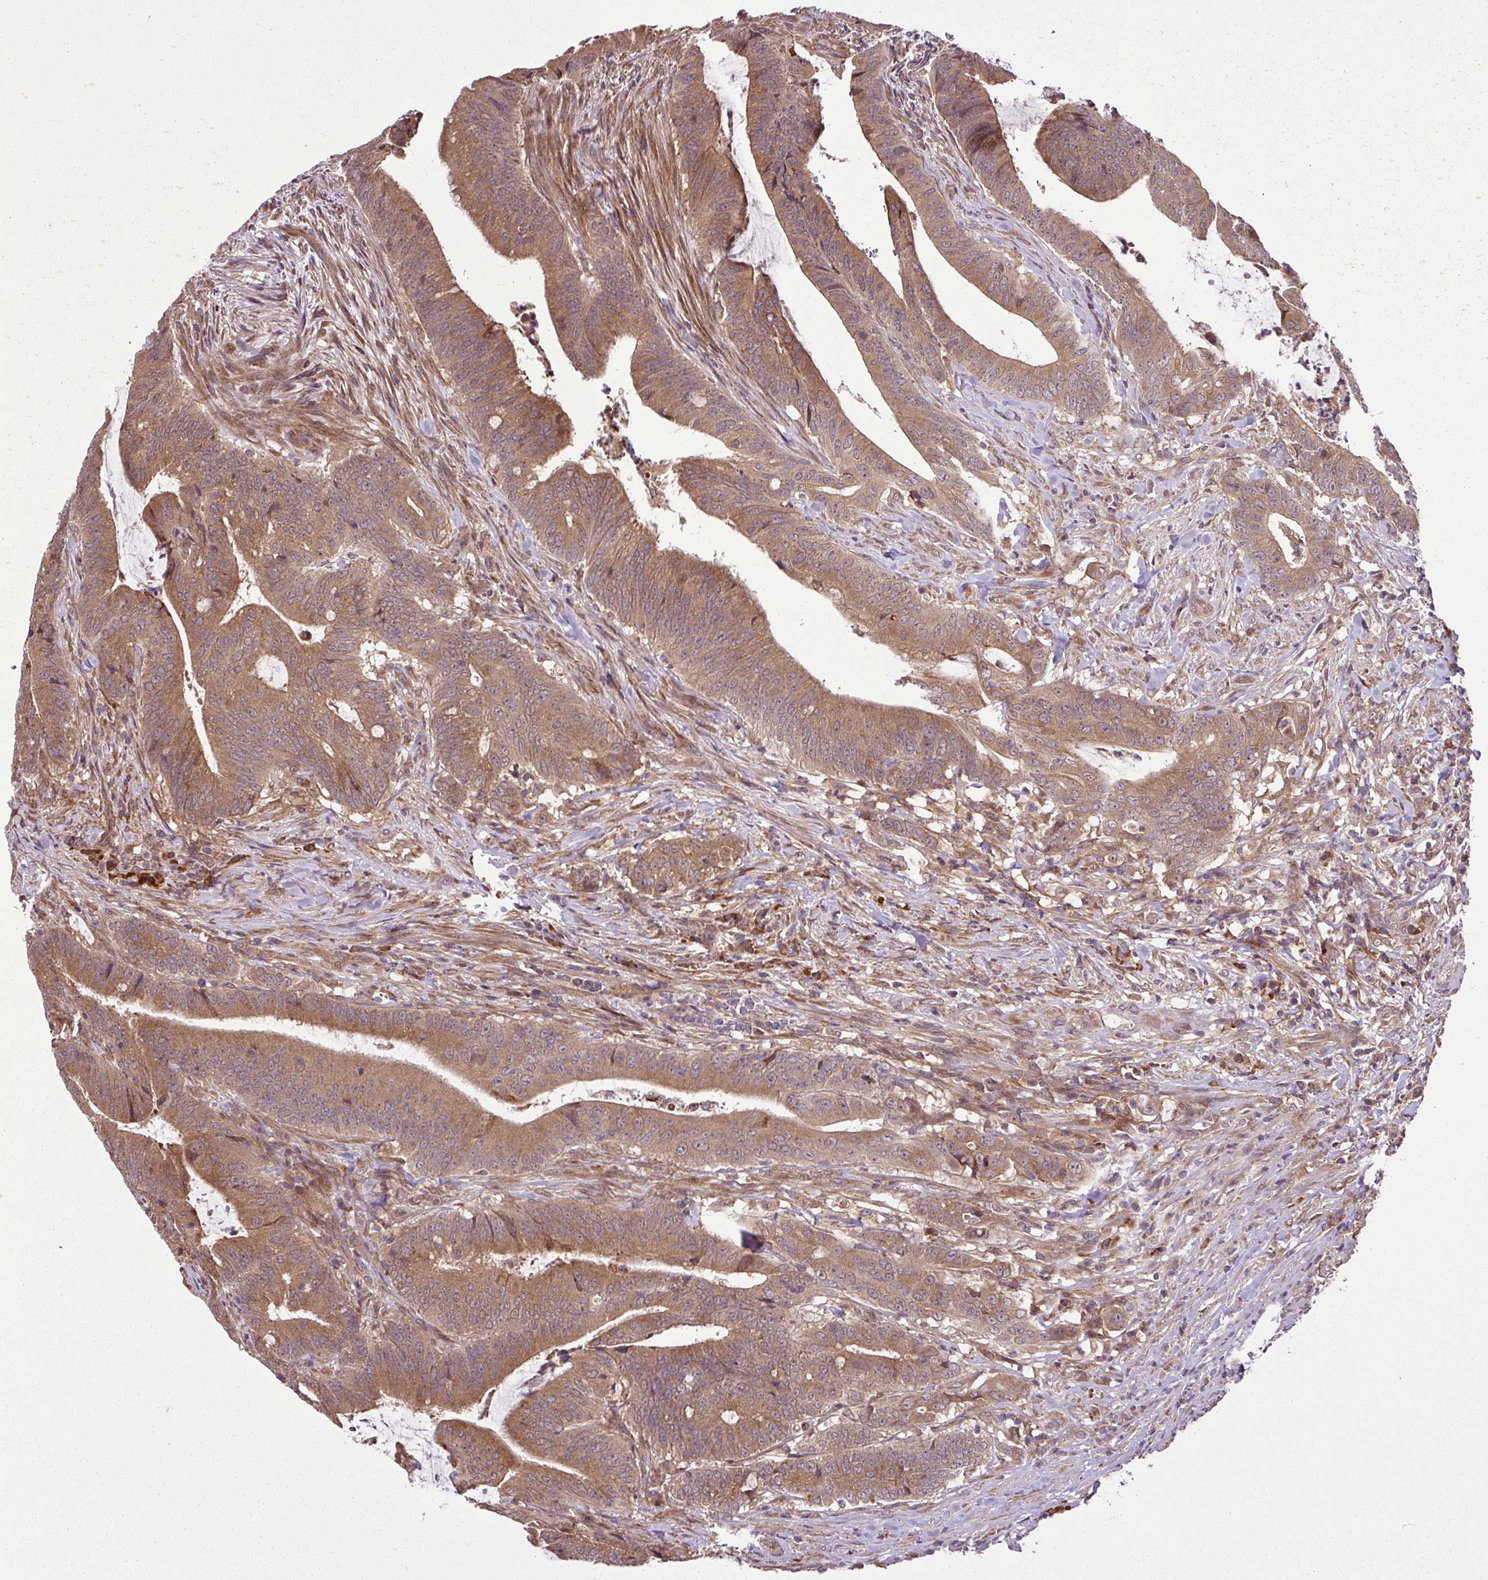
{"staining": {"intensity": "moderate", "quantity": ">75%", "location": "cytoplasmic/membranous"}, "tissue": "colorectal cancer", "cell_type": "Tumor cells", "image_type": "cancer", "snomed": [{"axis": "morphology", "description": "Adenocarcinoma, NOS"}, {"axis": "topography", "description": "Colon"}], "caption": "IHC micrograph of human colorectal adenocarcinoma stained for a protein (brown), which displays medium levels of moderate cytoplasmic/membranous expression in about >75% of tumor cells.", "gene": "DLGAP4", "patient": {"sex": "female", "age": 43}}